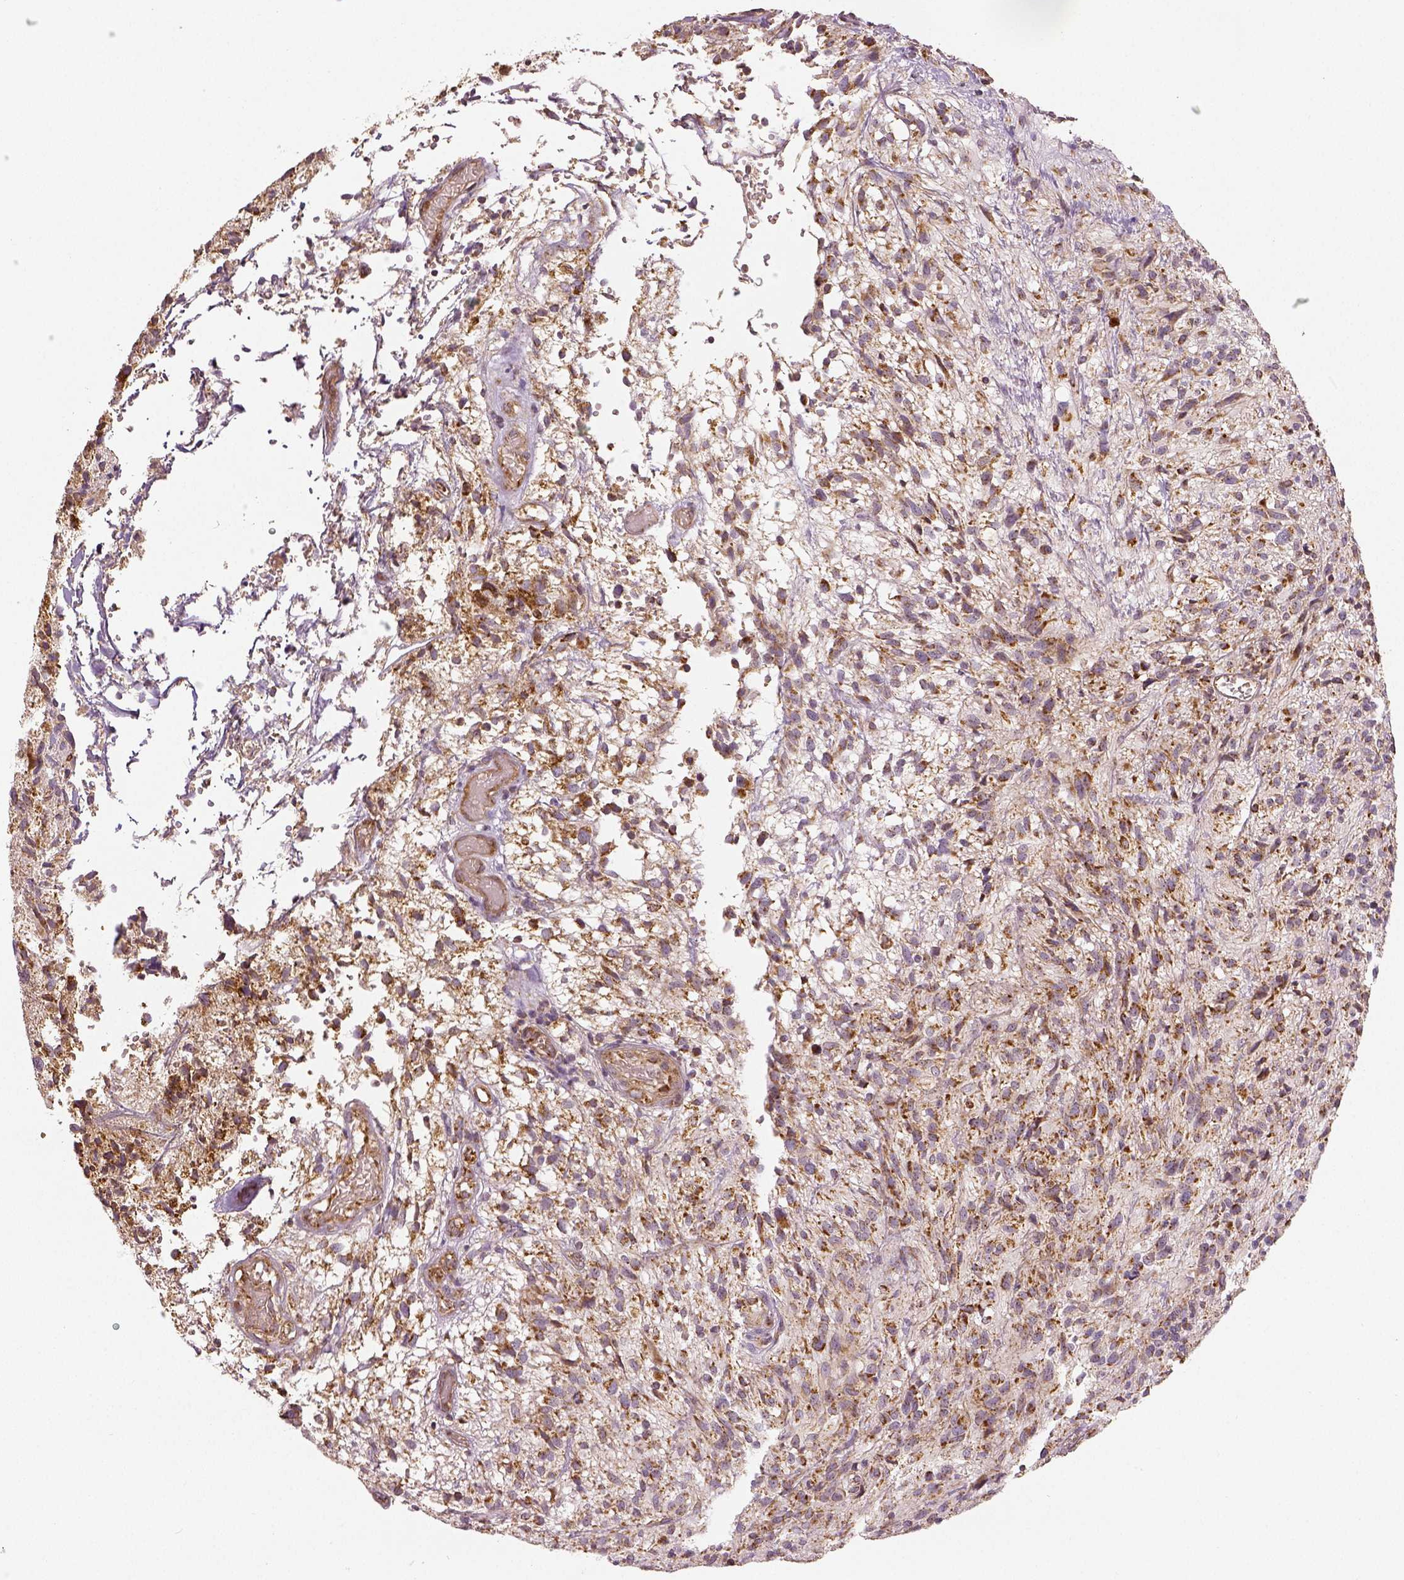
{"staining": {"intensity": "moderate", "quantity": ">75%", "location": "cytoplasmic/membranous"}, "tissue": "glioma", "cell_type": "Tumor cells", "image_type": "cancer", "snomed": [{"axis": "morphology", "description": "Glioma, malignant, High grade"}, {"axis": "topography", "description": "Brain"}], "caption": "Glioma stained with a brown dye exhibits moderate cytoplasmic/membranous positive staining in about >75% of tumor cells.", "gene": "PGAM5", "patient": {"sex": "male", "age": 75}}